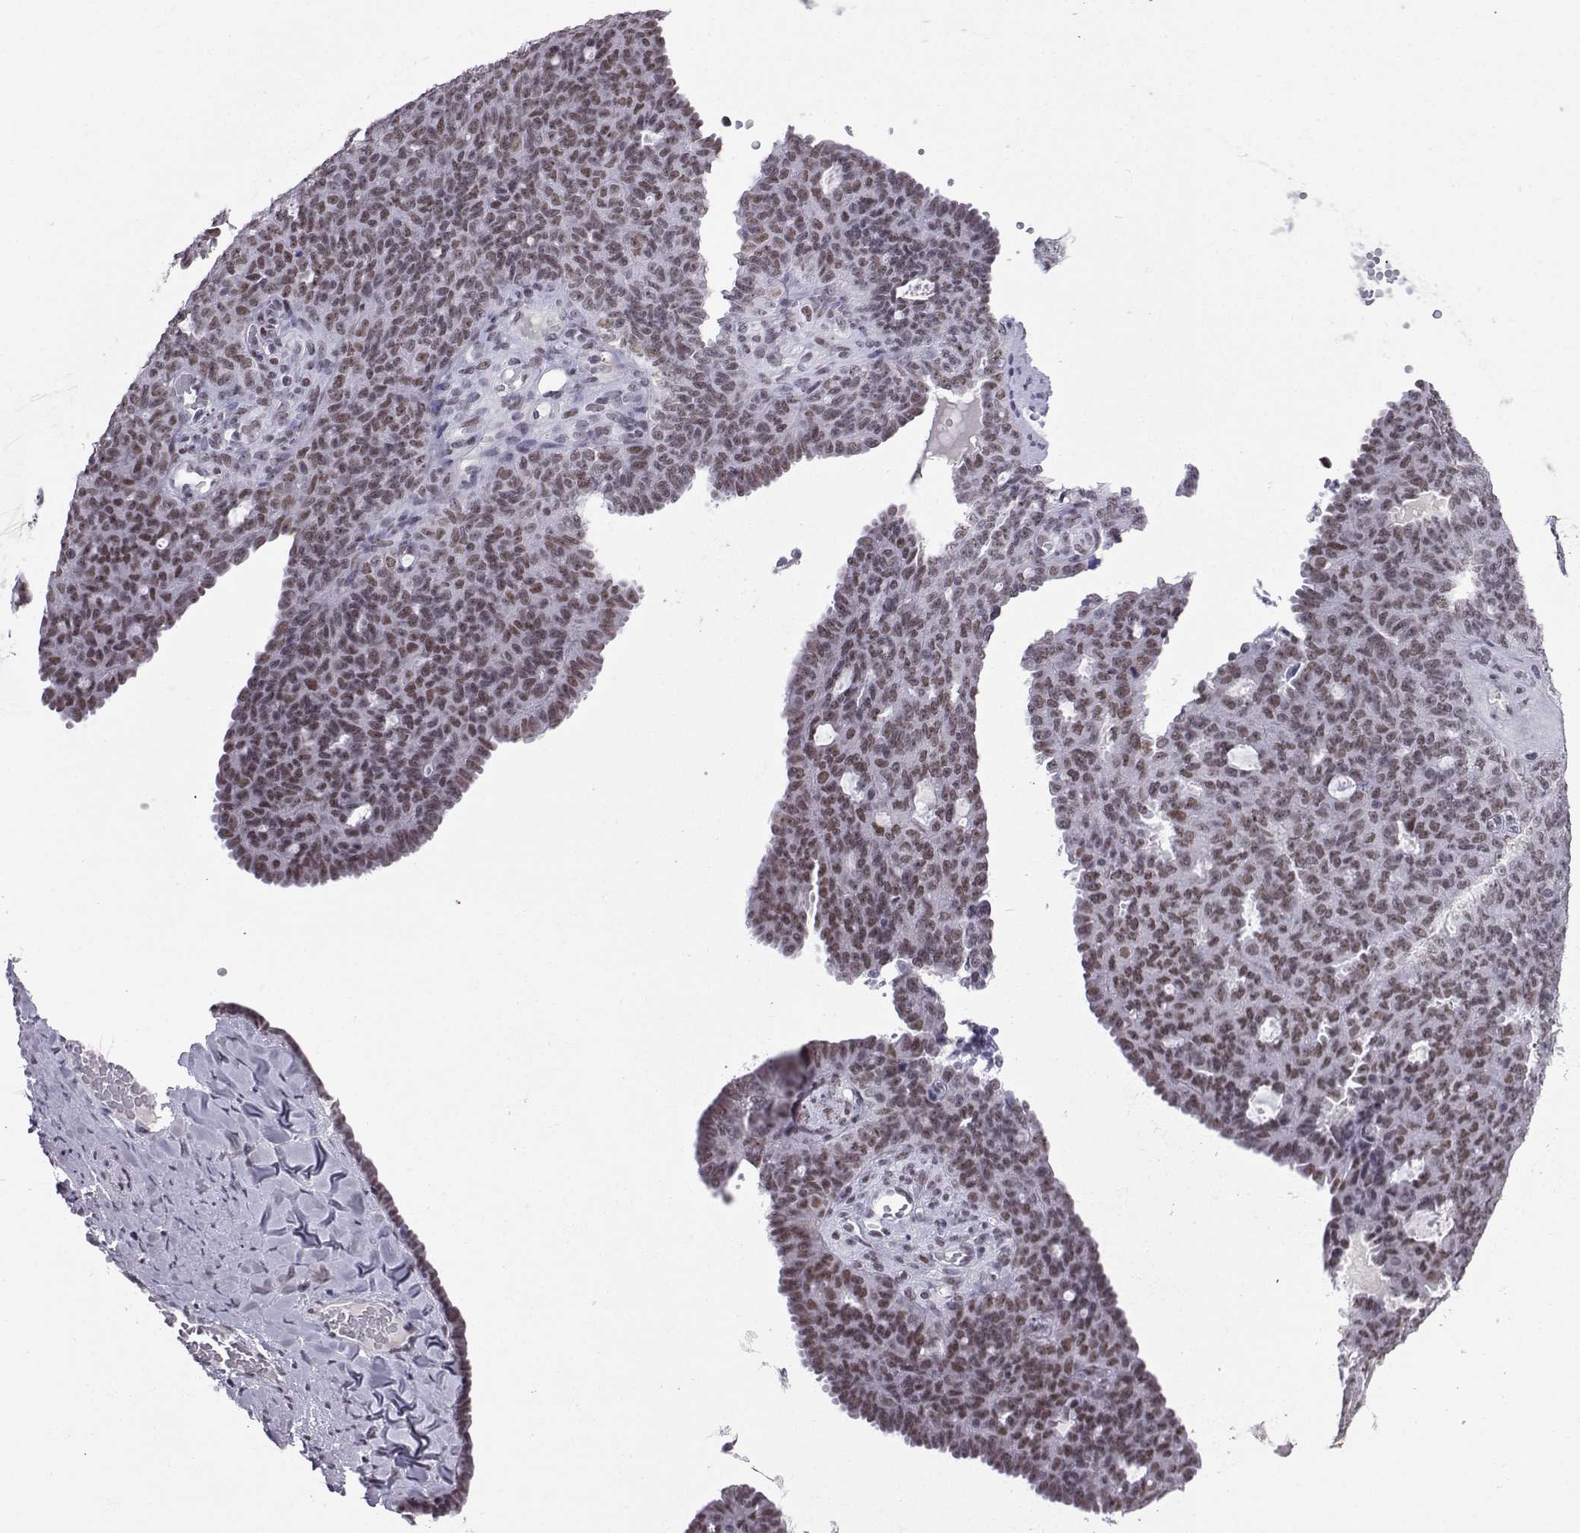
{"staining": {"intensity": "weak", "quantity": "25%-75%", "location": "nuclear"}, "tissue": "ovarian cancer", "cell_type": "Tumor cells", "image_type": "cancer", "snomed": [{"axis": "morphology", "description": "Cystadenocarcinoma, serous, NOS"}, {"axis": "topography", "description": "Ovary"}], "caption": "Tumor cells display weak nuclear staining in about 25%-75% of cells in ovarian serous cystadenocarcinoma.", "gene": "LORICRIN", "patient": {"sex": "female", "age": 71}}